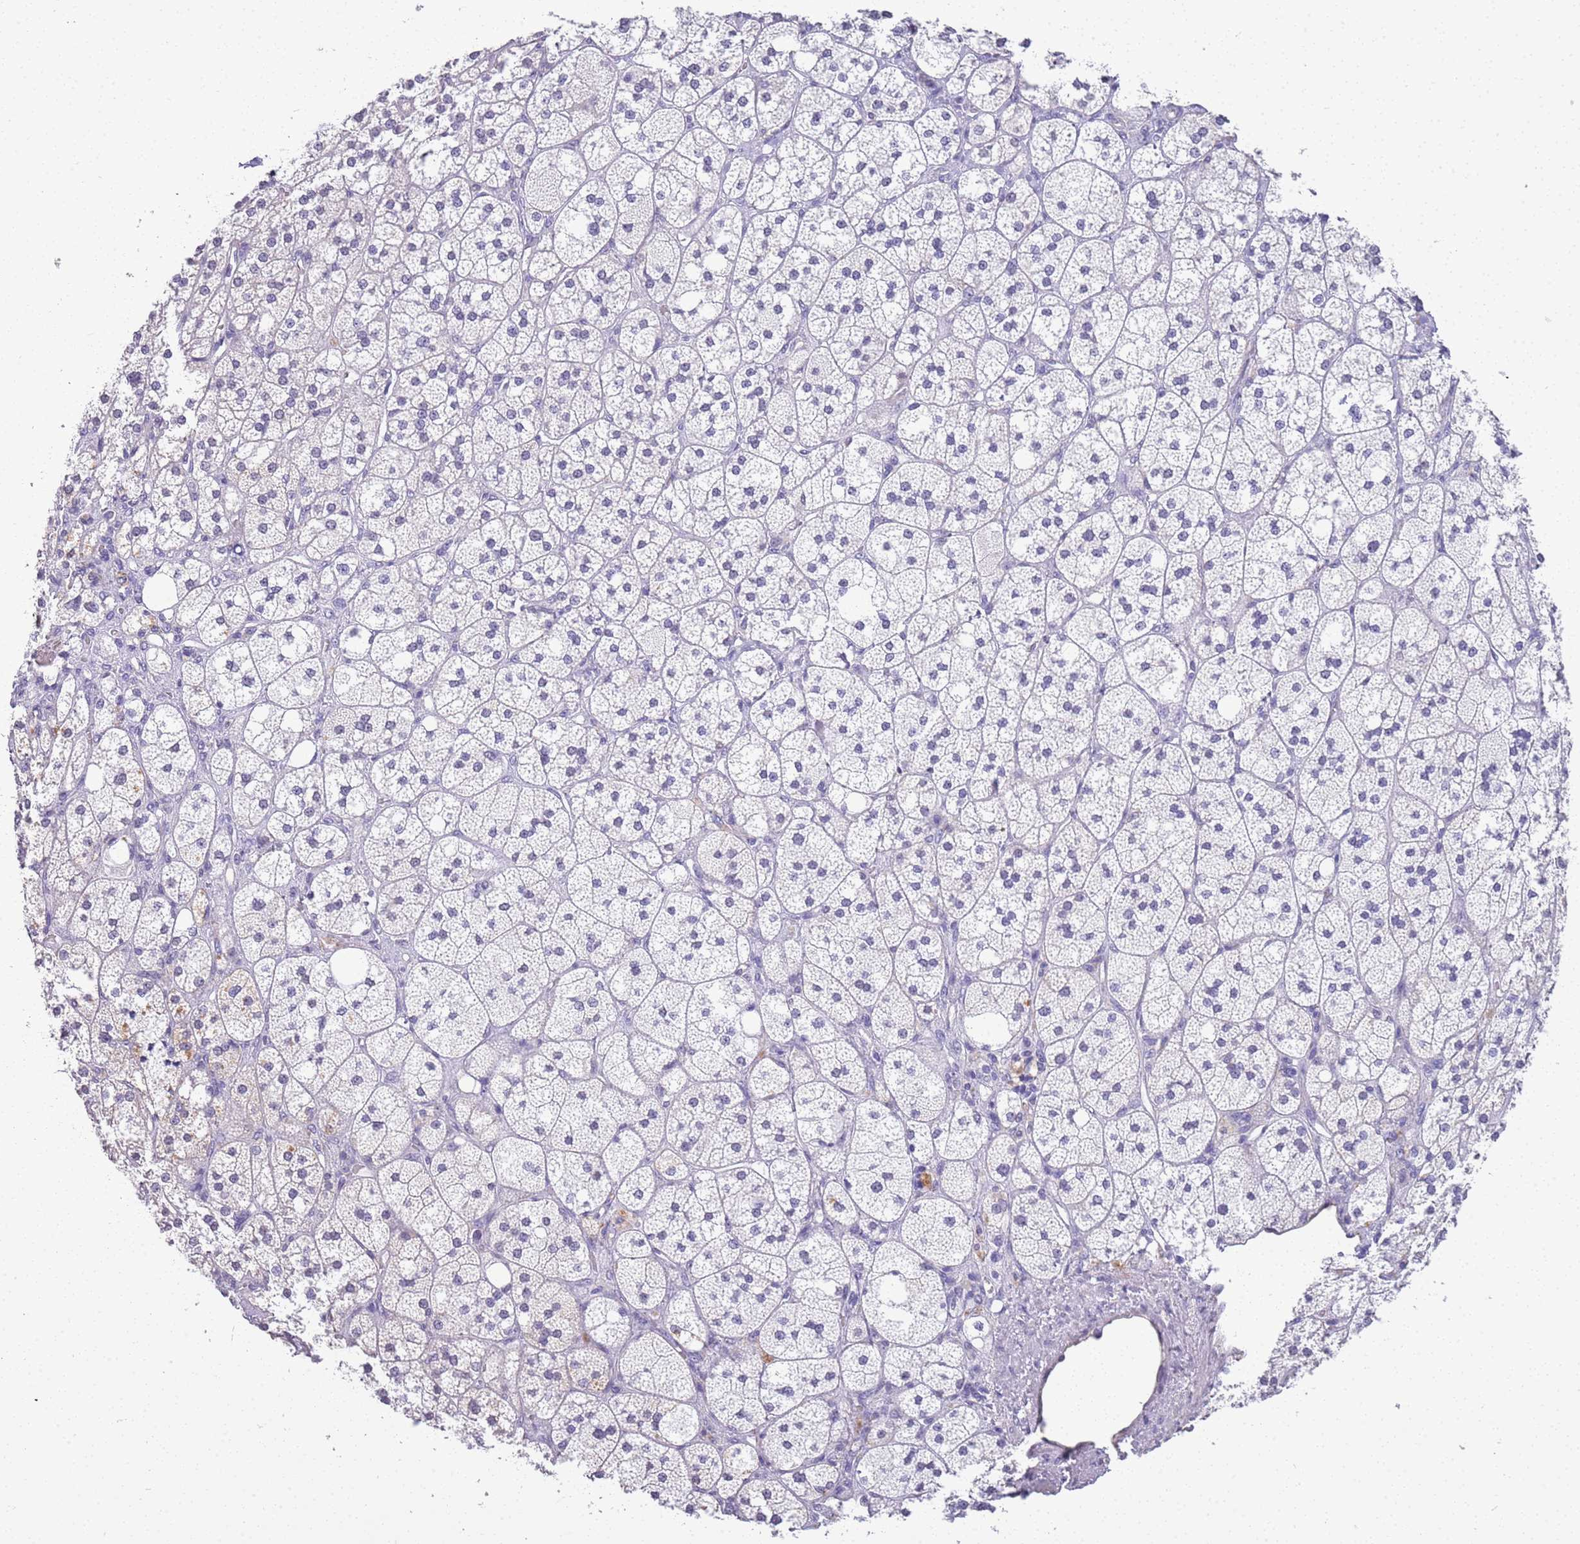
{"staining": {"intensity": "moderate", "quantity": "<25%", "location": "cytoplasmic/membranous"}, "tissue": "adrenal gland", "cell_type": "Glandular cells", "image_type": "normal", "snomed": [{"axis": "morphology", "description": "Normal tissue, NOS"}, {"axis": "topography", "description": "Adrenal gland"}], "caption": "Adrenal gland stained for a protein exhibits moderate cytoplasmic/membranous positivity in glandular cells. (DAB (3,3'-diaminobenzidine) IHC, brown staining for protein, blue staining for nuclei).", "gene": "CTRC", "patient": {"sex": "male", "age": 61}}